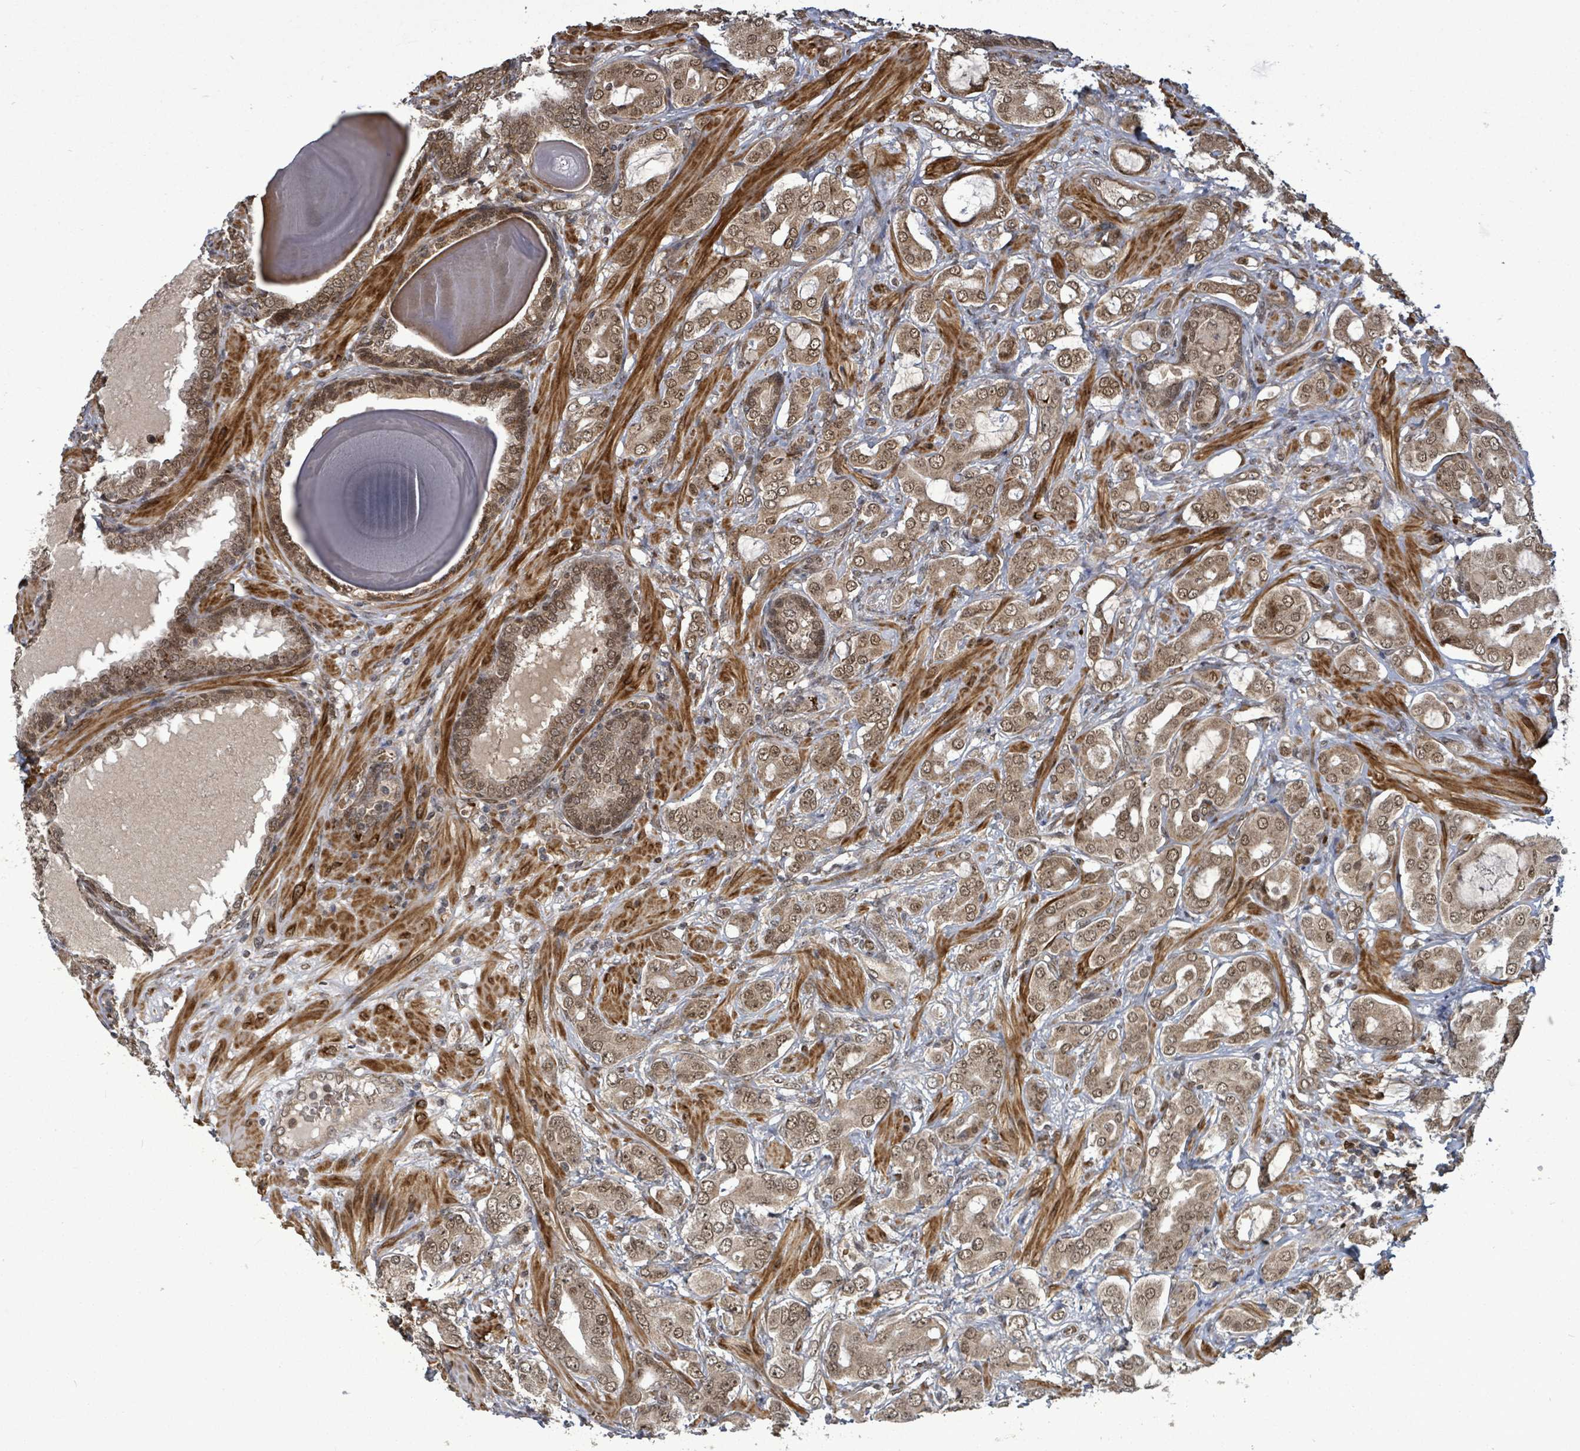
{"staining": {"intensity": "moderate", "quantity": ">75%", "location": "nuclear"}, "tissue": "prostate cancer", "cell_type": "Tumor cells", "image_type": "cancer", "snomed": [{"axis": "morphology", "description": "Adenocarcinoma, Low grade"}, {"axis": "topography", "description": "Prostate"}], "caption": "Immunohistochemical staining of prostate cancer (adenocarcinoma (low-grade)) demonstrates moderate nuclear protein positivity in about >75% of tumor cells.", "gene": "PATZ1", "patient": {"sex": "male", "age": 57}}